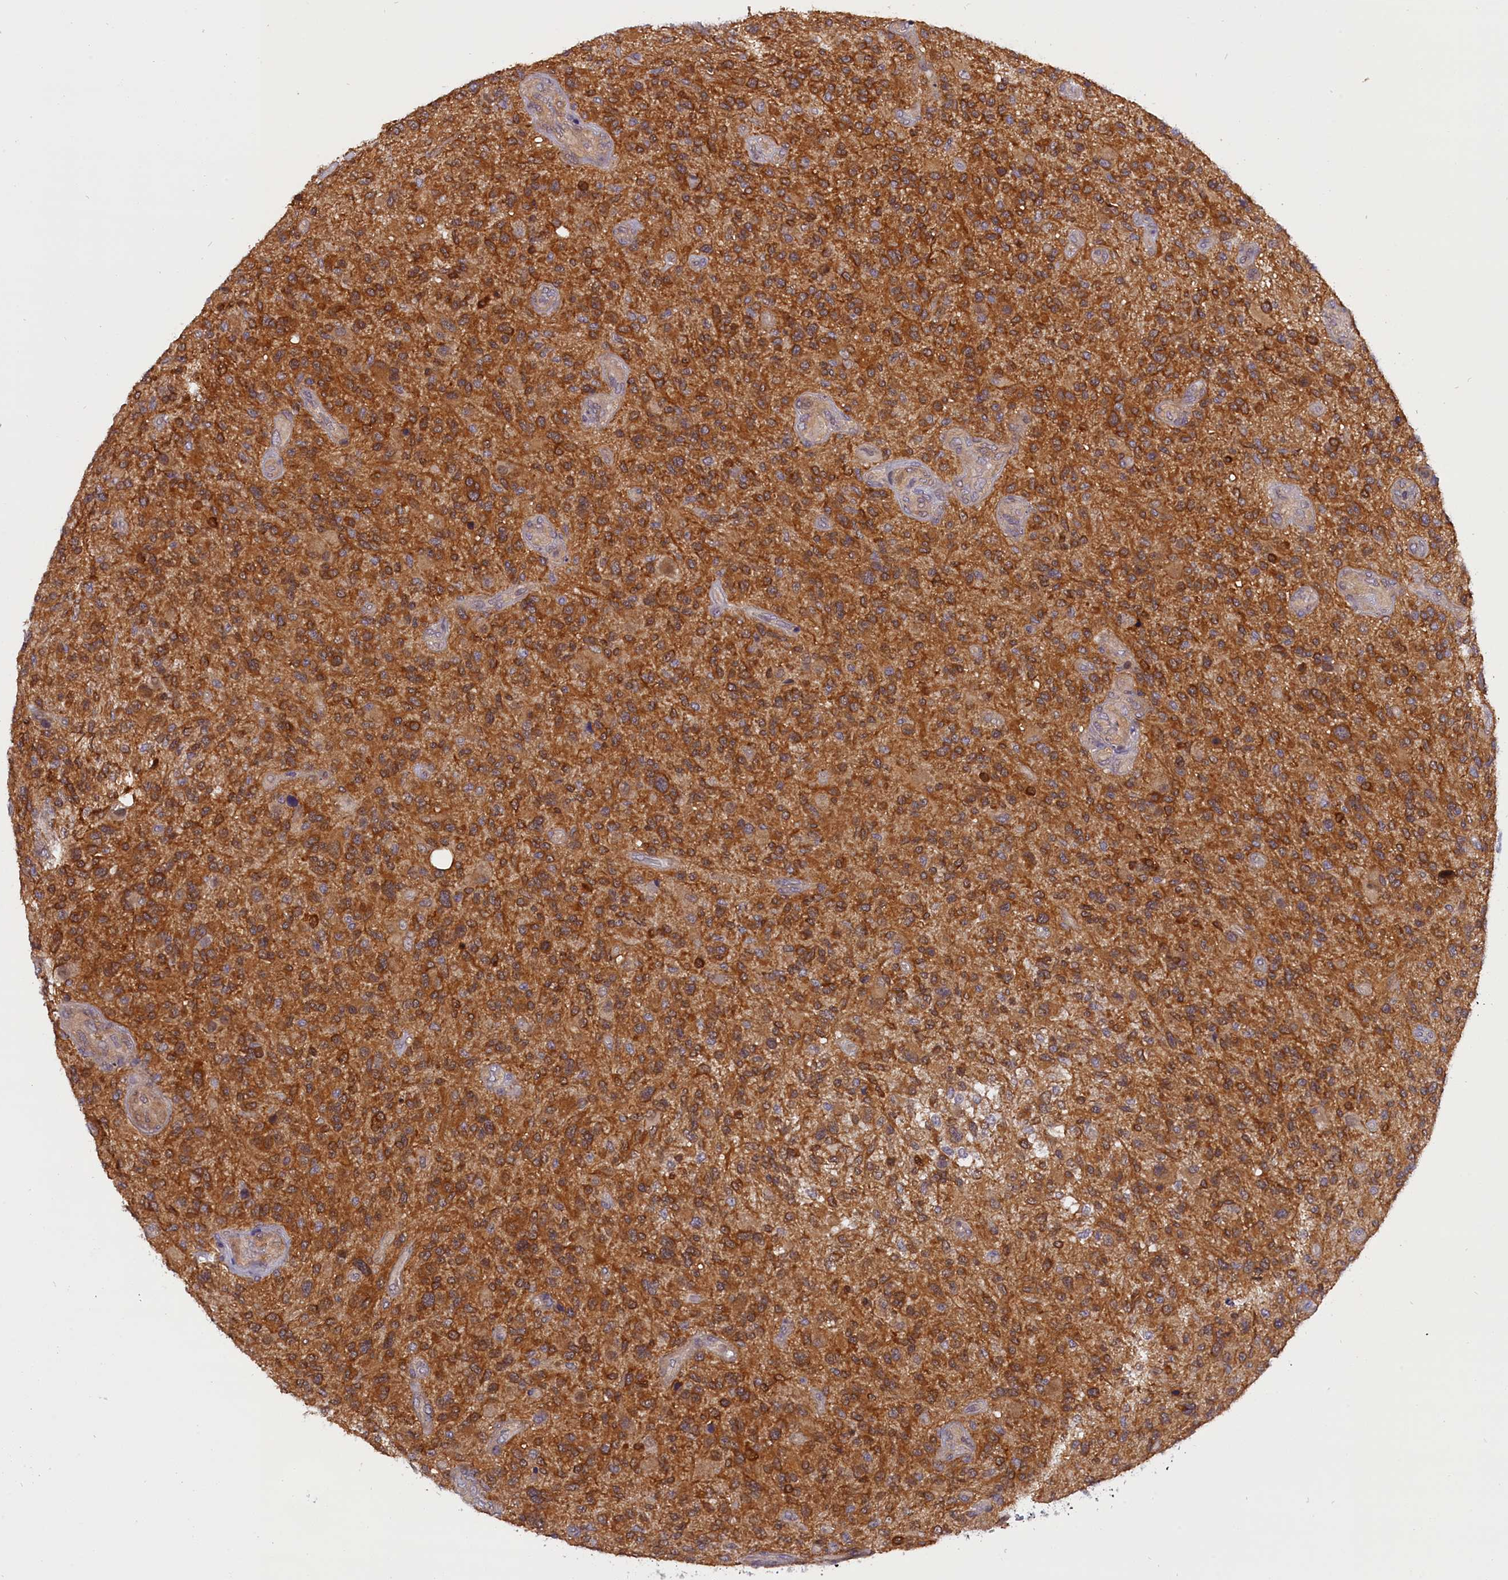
{"staining": {"intensity": "moderate", "quantity": ">75%", "location": "cytoplasmic/membranous"}, "tissue": "glioma", "cell_type": "Tumor cells", "image_type": "cancer", "snomed": [{"axis": "morphology", "description": "Glioma, malignant, High grade"}, {"axis": "topography", "description": "Brain"}], "caption": "Immunohistochemical staining of human high-grade glioma (malignant) reveals medium levels of moderate cytoplasmic/membranous protein expression in approximately >75% of tumor cells. The protein of interest is stained brown, and the nuclei are stained in blue (DAB (3,3'-diaminobenzidine) IHC with brightfield microscopy, high magnification).", "gene": "TBCB", "patient": {"sex": "male", "age": 47}}